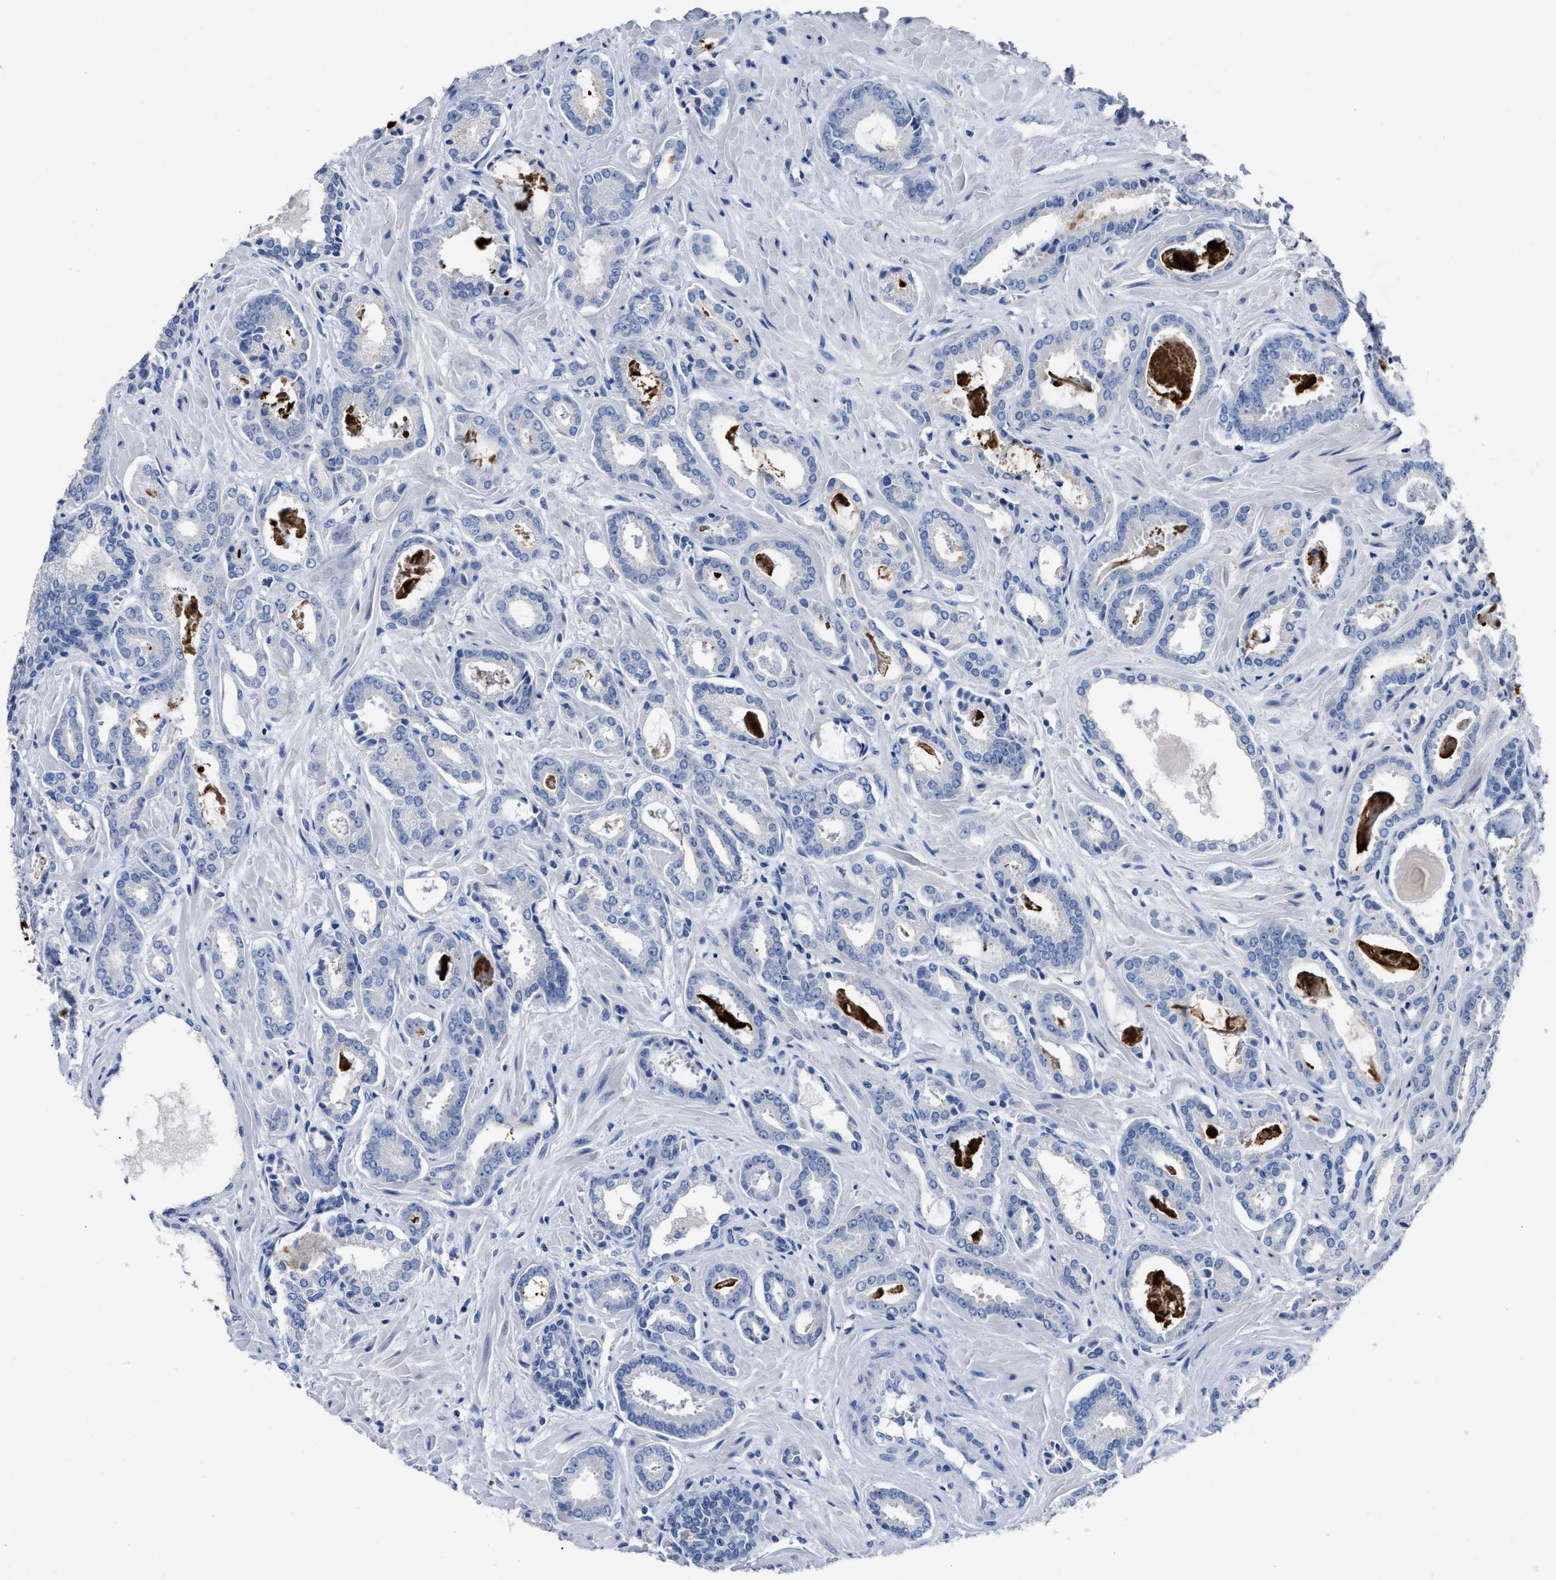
{"staining": {"intensity": "negative", "quantity": "none", "location": "none"}, "tissue": "prostate cancer", "cell_type": "Tumor cells", "image_type": "cancer", "snomed": [{"axis": "morphology", "description": "Adenocarcinoma, Low grade"}, {"axis": "topography", "description": "Prostate"}], "caption": "Tumor cells show no significant protein staining in prostate cancer (low-grade adenocarcinoma).", "gene": "CEACAM5", "patient": {"sex": "male", "age": 53}}